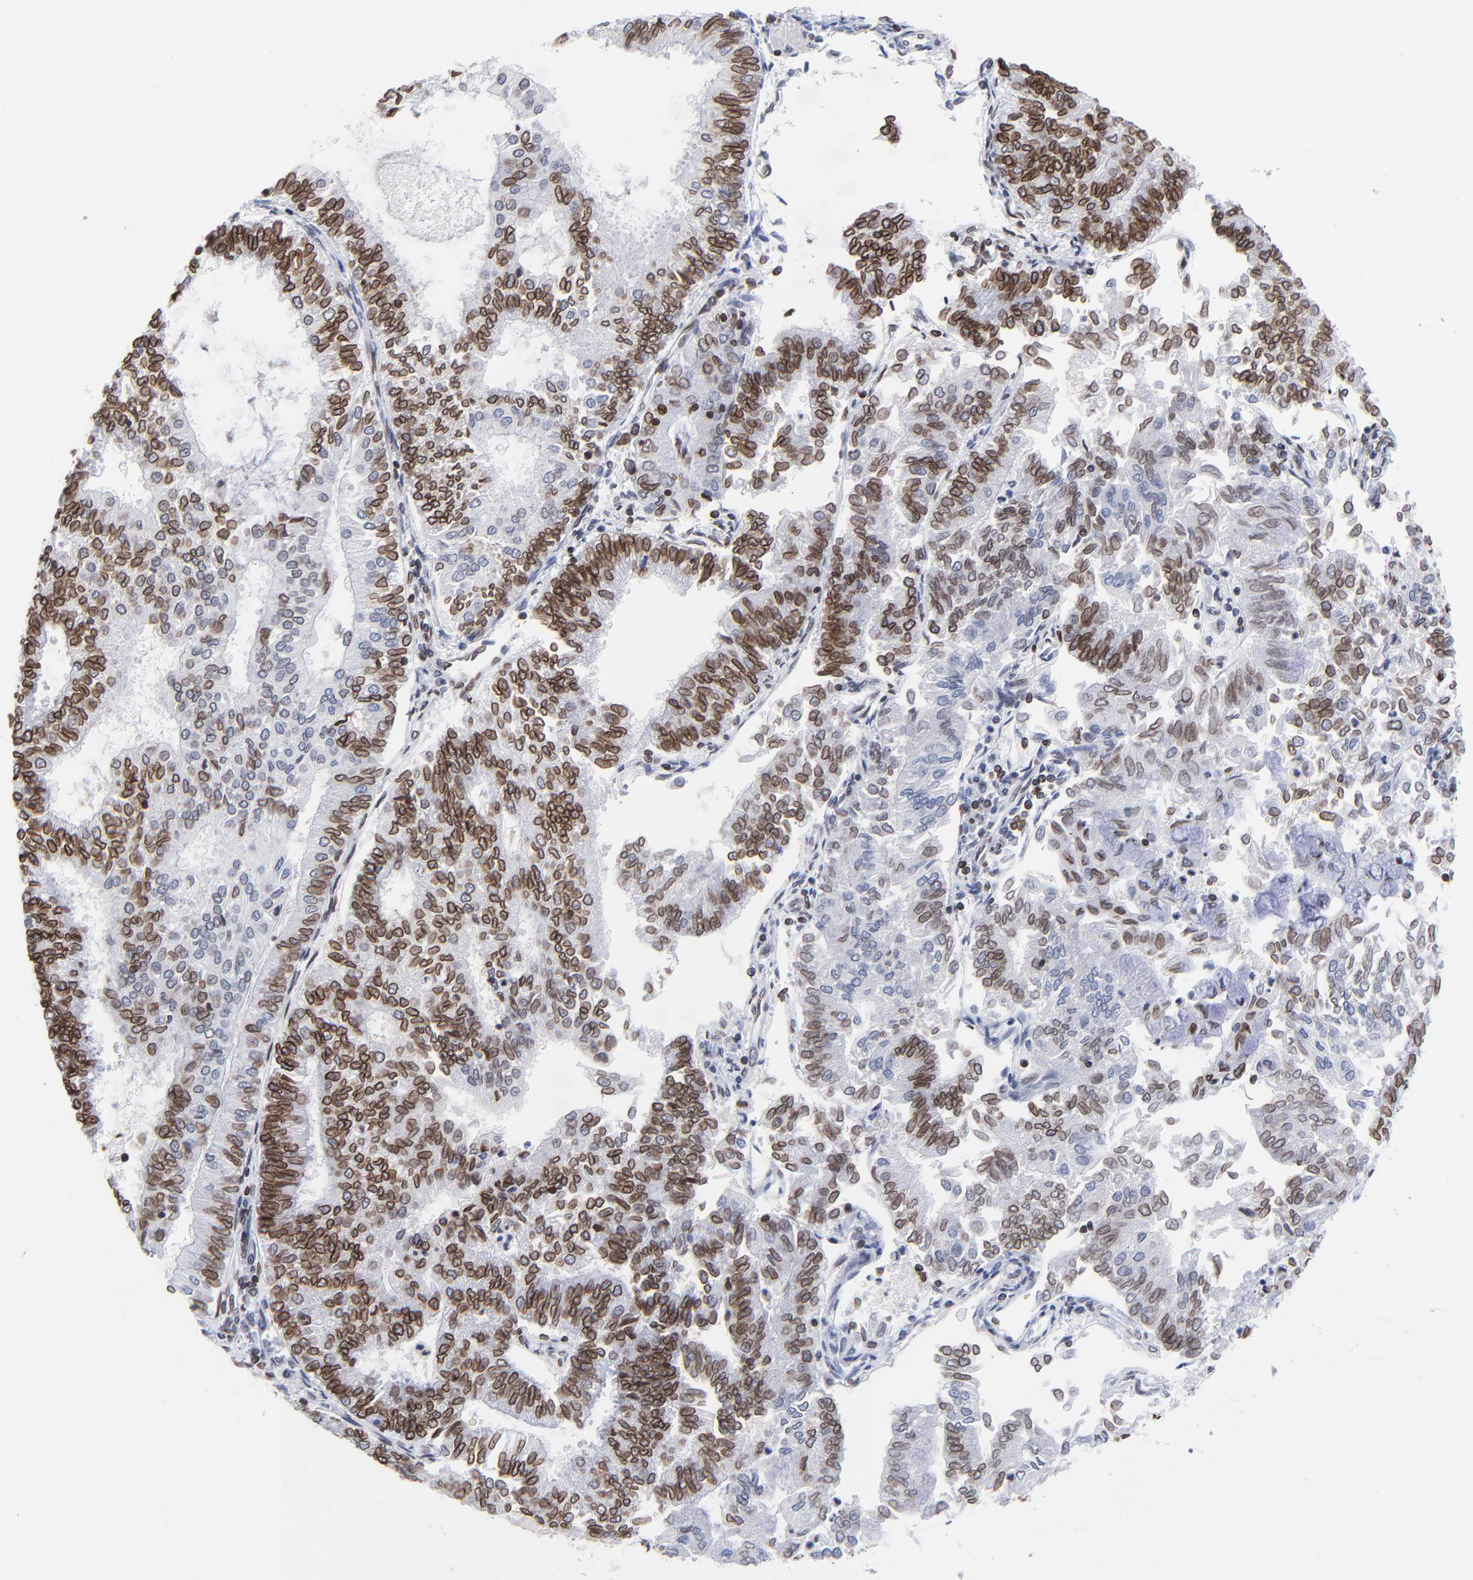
{"staining": {"intensity": "strong", "quantity": ">75%", "location": "cytoplasmic/membranous,nuclear"}, "tissue": "endometrial cancer", "cell_type": "Tumor cells", "image_type": "cancer", "snomed": [{"axis": "morphology", "description": "Adenocarcinoma, NOS"}, {"axis": "topography", "description": "Endometrium"}], "caption": "A micrograph of endometrial cancer (adenocarcinoma) stained for a protein demonstrates strong cytoplasmic/membranous and nuclear brown staining in tumor cells. (DAB IHC with brightfield microscopy, high magnification).", "gene": "THAP7", "patient": {"sex": "female", "age": 59}}